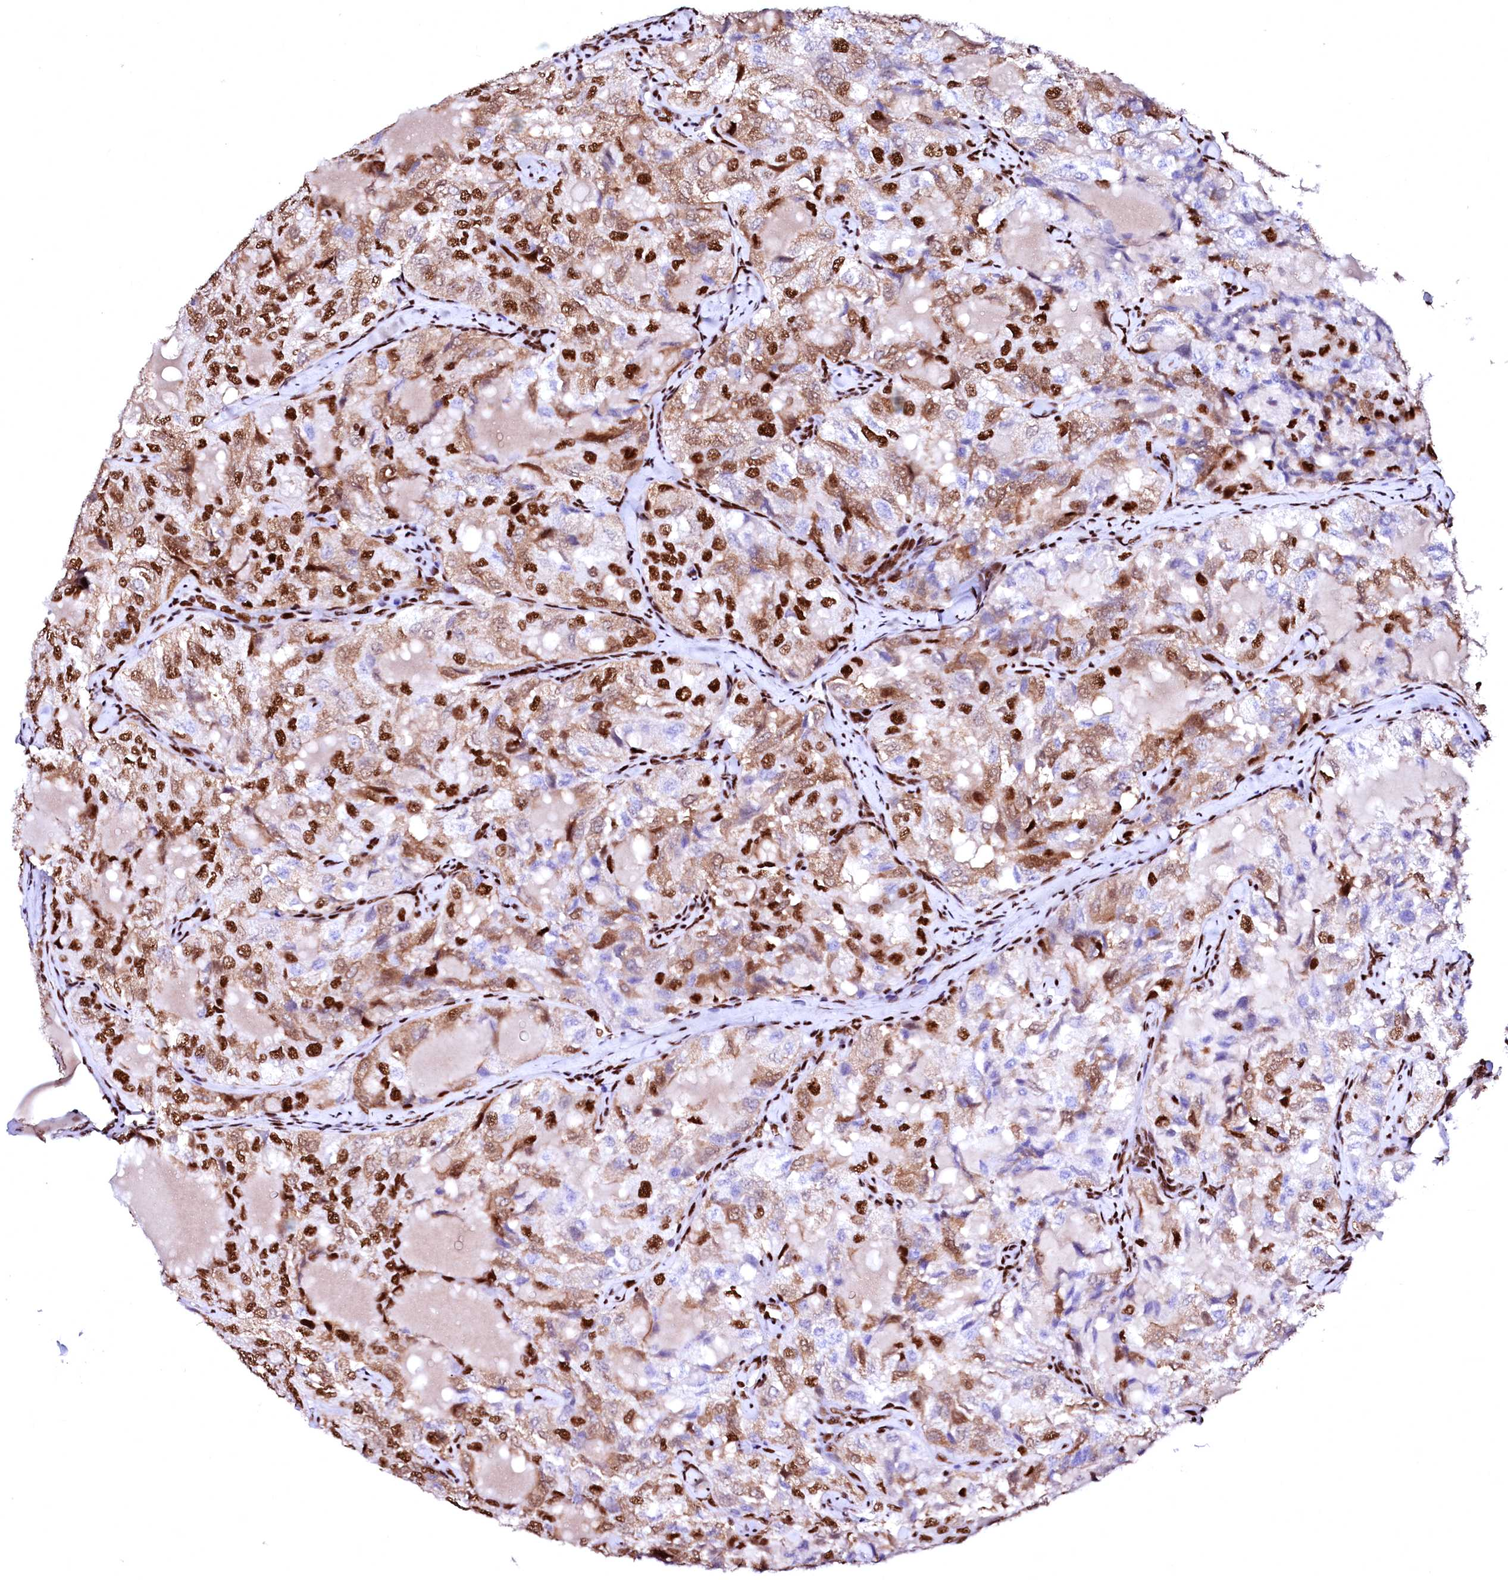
{"staining": {"intensity": "strong", "quantity": "25%-75%", "location": "cytoplasmic/membranous,nuclear"}, "tissue": "thyroid cancer", "cell_type": "Tumor cells", "image_type": "cancer", "snomed": [{"axis": "morphology", "description": "Follicular adenoma carcinoma, NOS"}, {"axis": "topography", "description": "Thyroid gland"}], "caption": "Thyroid cancer stained with DAB (3,3'-diaminobenzidine) immunohistochemistry displays high levels of strong cytoplasmic/membranous and nuclear expression in about 25%-75% of tumor cells.", "gene": "CPSF6", "patient": {"sex": "male", "age": 75}}